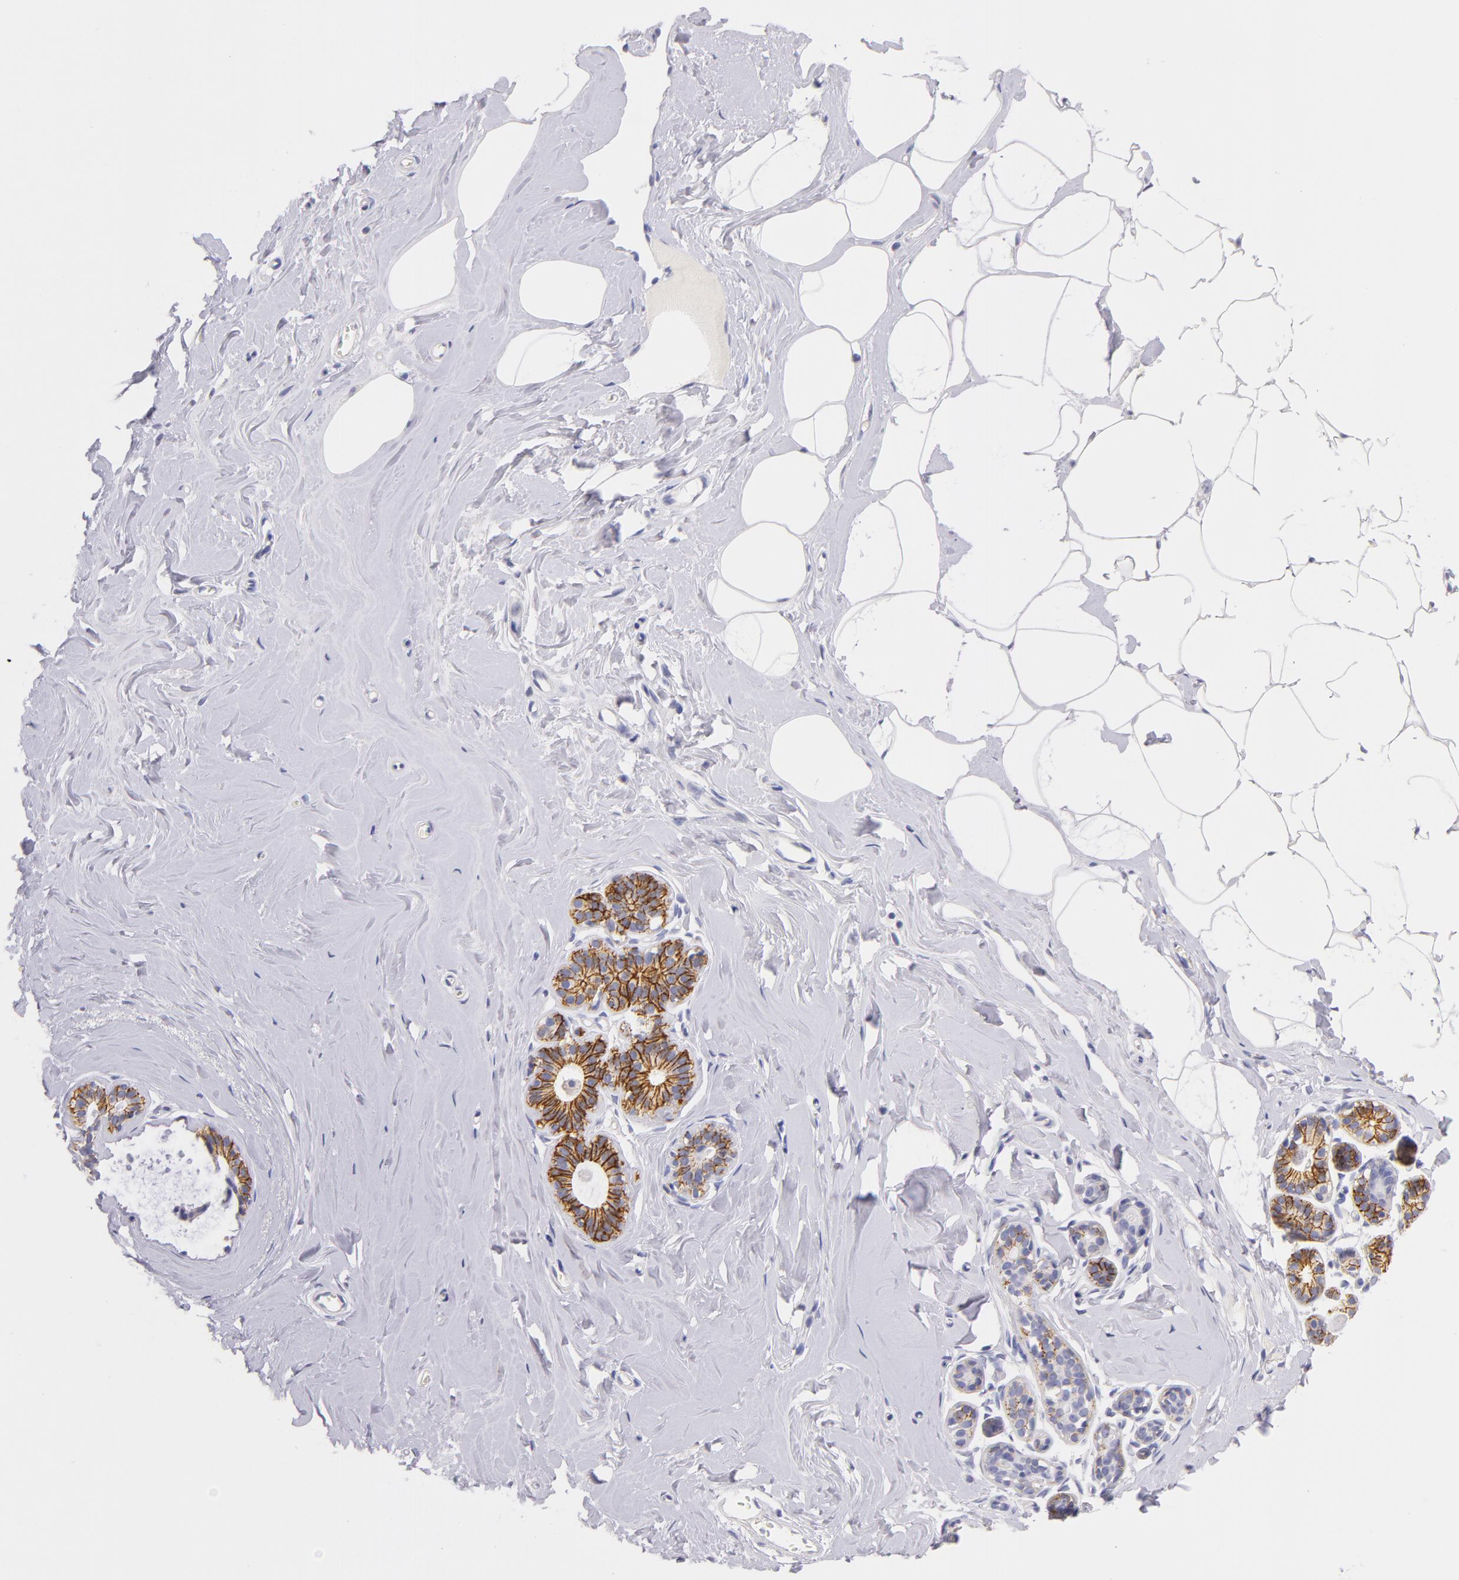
{"staining": {"intensity": "negative", "quantity": "none", "location": "none"}, "tissue": "breast", "cell_type": "Adipocytes", "image_type": "normal", "snomed": [{"axis": "morphology", "description": "Normal tissue, NOS"}, {"axis": "topography", "description": "Breast"}], "caption": "An immunohistochemistry (IHC) photomicrograph of normal breast is shown. There is no staining in adipocytes of breast.", "gene": "CD44", "patient": {"sex": "female", "age": 45}}